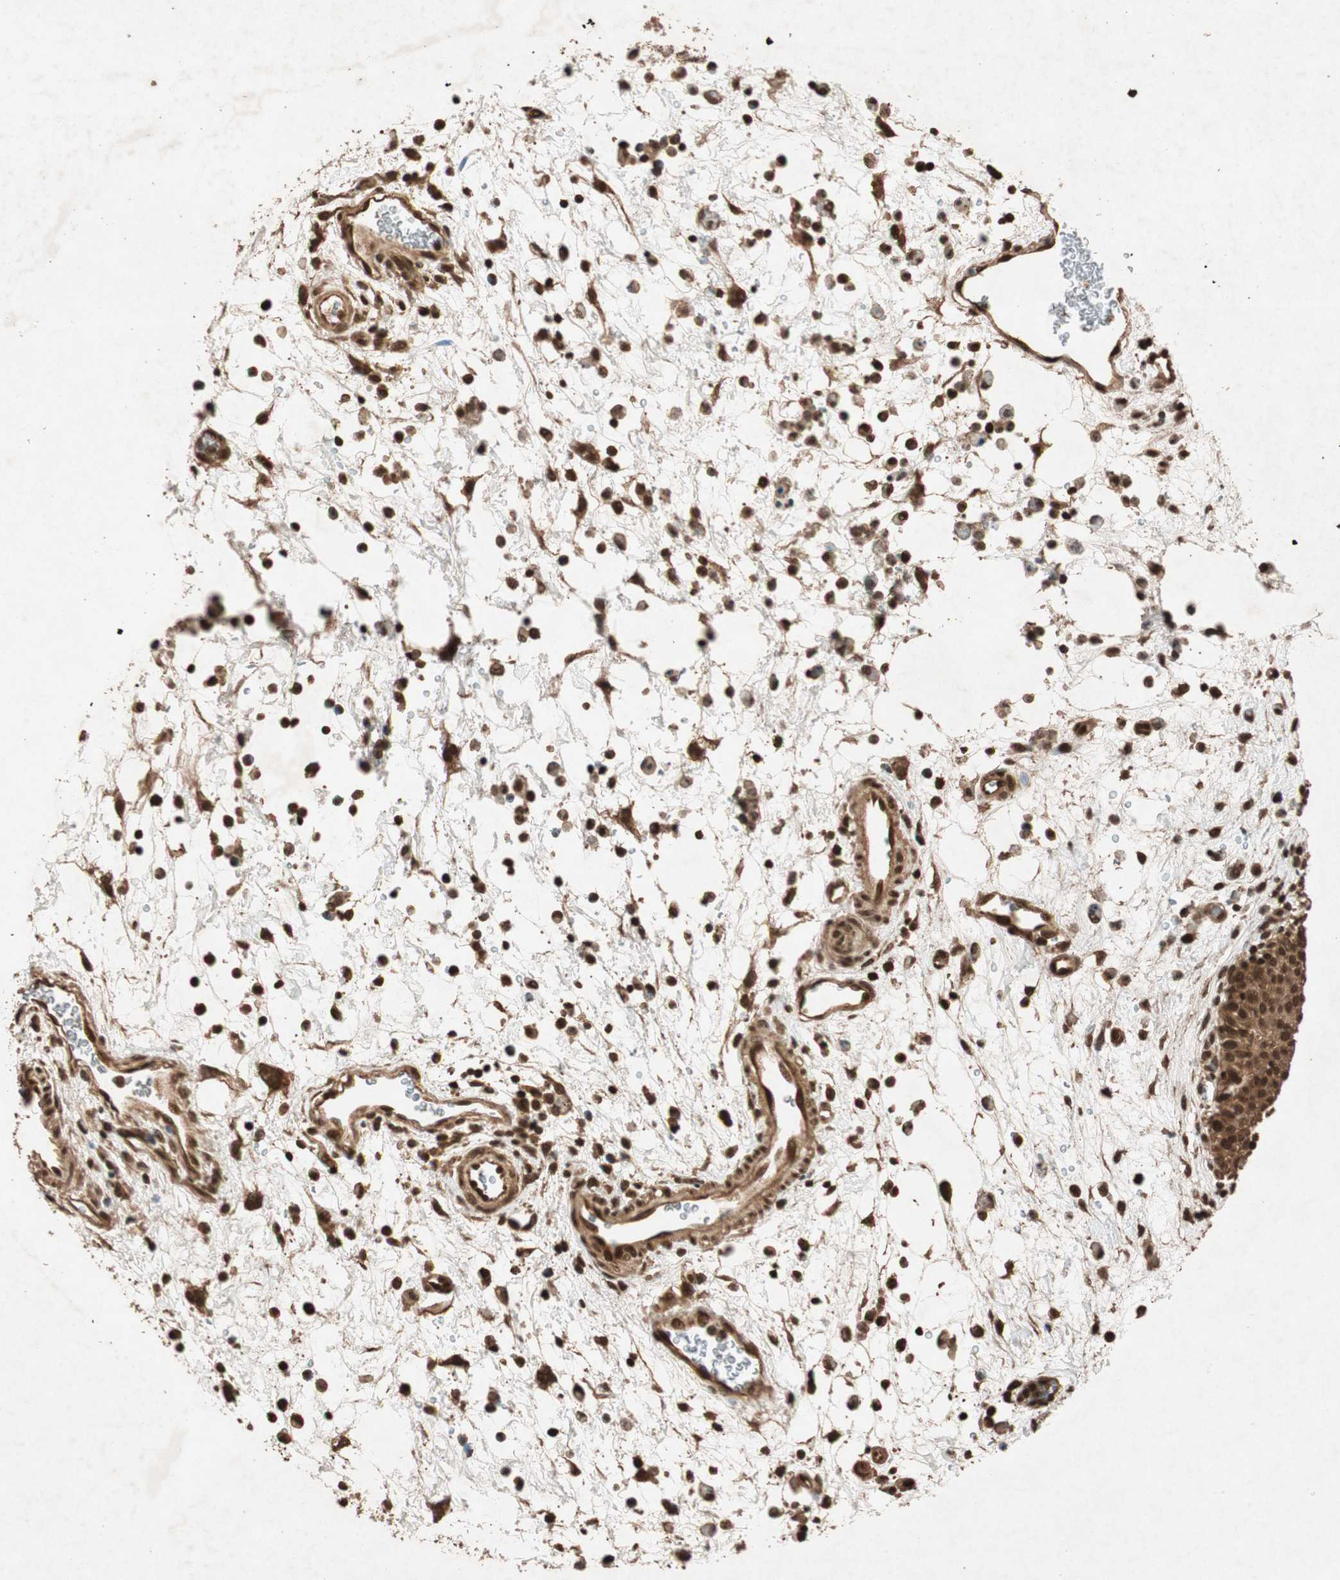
{"staining": {"intensity": "strong", "quantity": ">75%", "location": "cytoplasmic/membranous,nuclear"}, "tissue": "urinary bladder", "cell_type": "Urothelial cells", "image_type": "normal", "snomed": [{"axis": "morphology", "description": "Normal tissue, NOS"}, {"axis": "morphology", "description": "Dysplasia, NOS"}, {"axis": "topography", "description": "Urinary bladder"}], "caption": "Urinary bladder stained for a protein (brown) exhibits strong cytoplasmic/membranous,nuclear positive positivity in about >75% of urothelial cells.", "gene": "ALKBH5", "patient": {"sex": "male", "age": 35}}